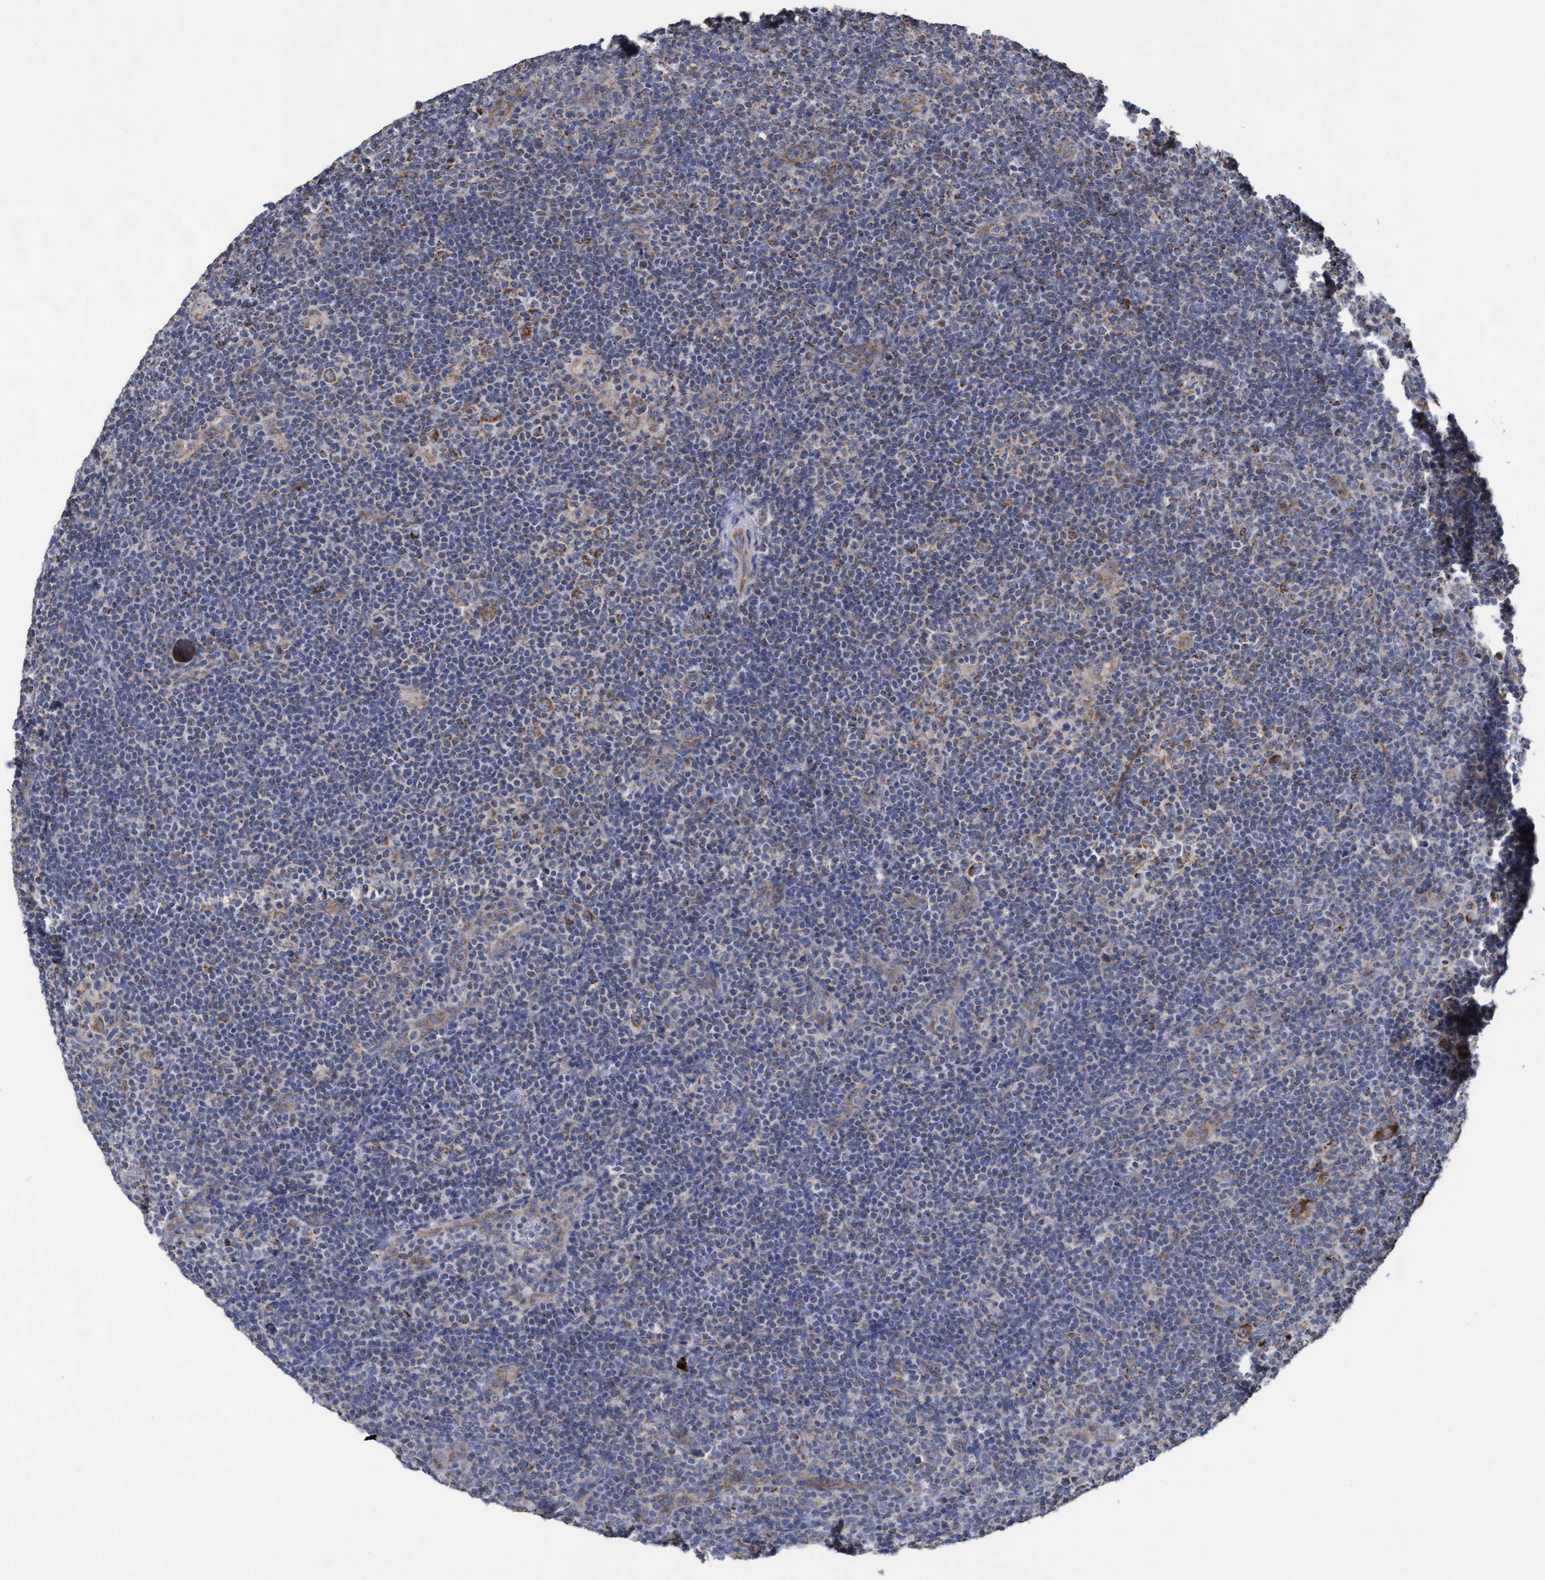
{"staining": {"intensity": "moderate", "quantity": ">75%", "location": "cytoplasmic/membranous"}, "tissue": "lymphoma", "cell_type": "Tumor cells", "image_type": "cancer", "snomed": [{"axis": "morphology", "description": "Hodgkin's disease, NOS"}, {"axis": "topography", "description": "Lymph node"}], "caption": "Immunohistochemical staining of Hodgkin's disease displays medium levels of moderate cytoplasmic/membranous positivity in approximately >75% of tumor cells. The protein is shown in brown color, while the nuclei are stained blue.", "gene": "COBL", "patient": {"sex": "female", "age": 57}}